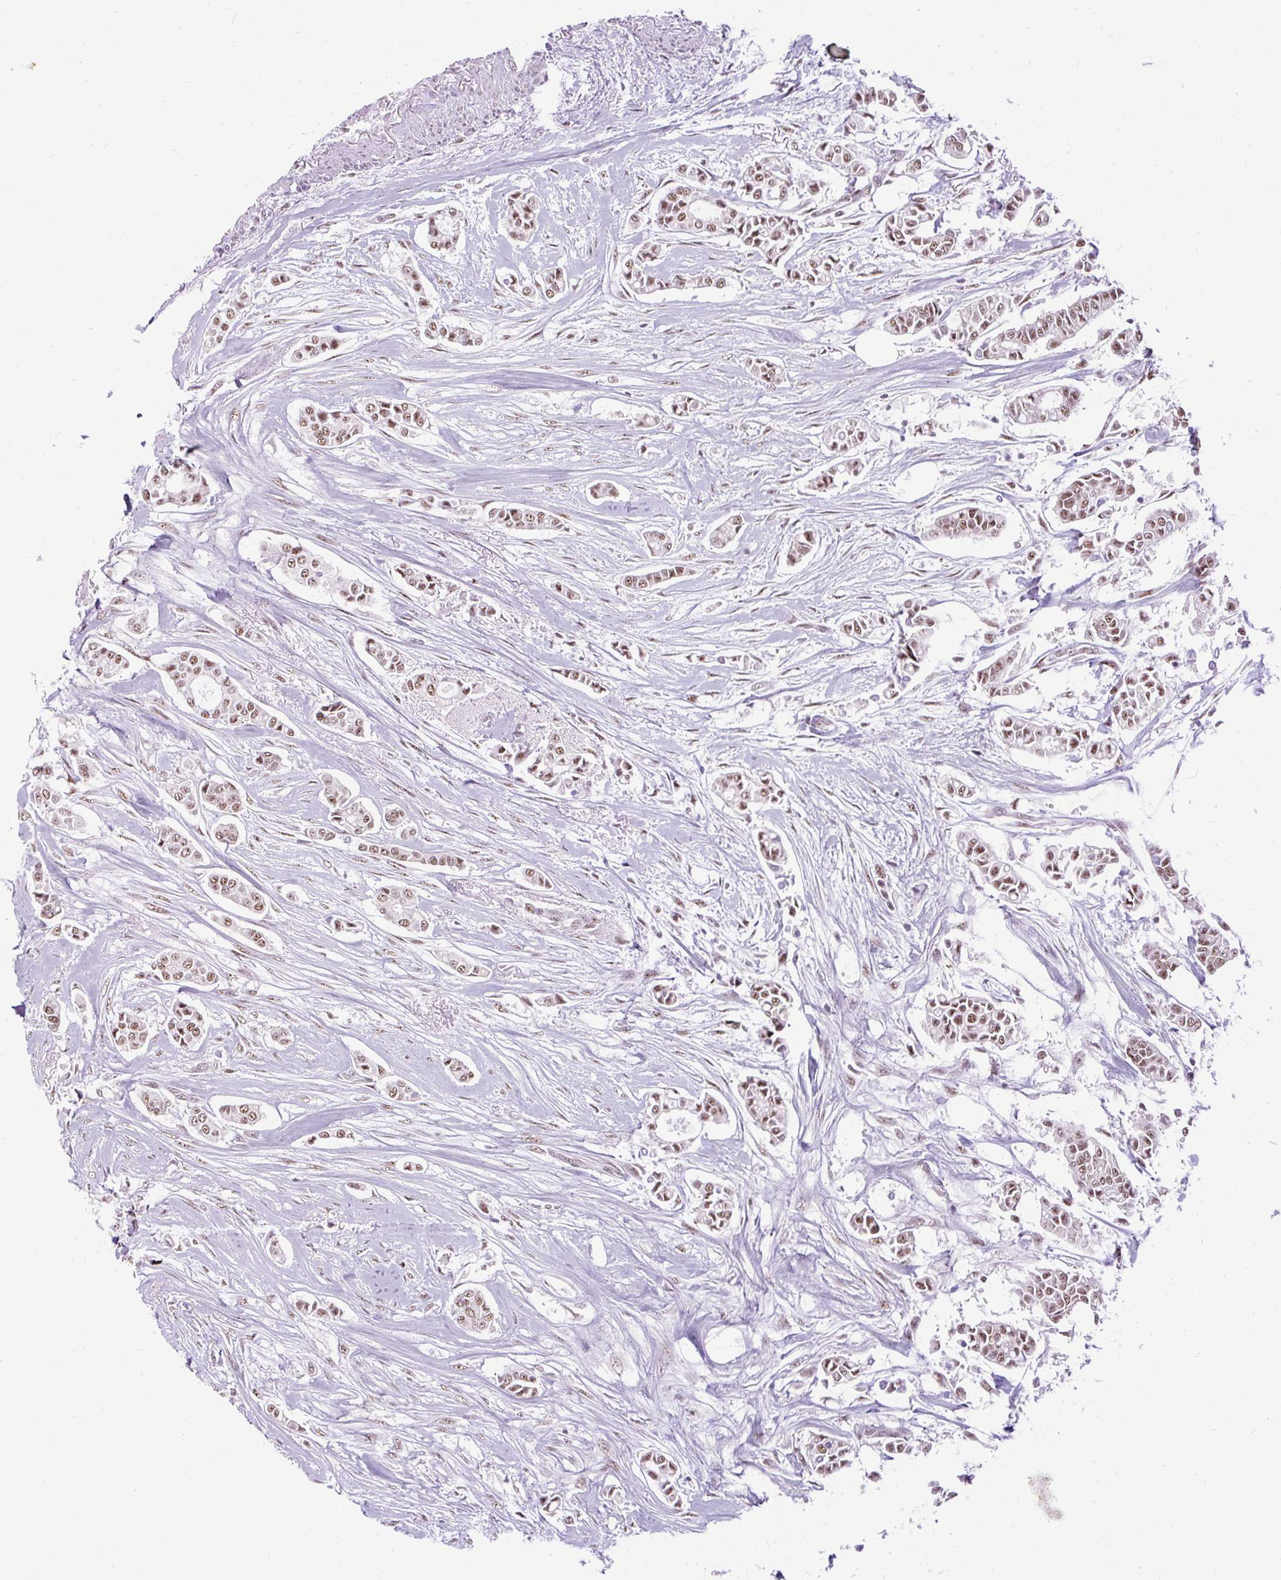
{"staining": {"intensity": "moderate", "quantity": ">75%", "location": "nuclear"}, "tissue": "breast cancer", "cell_type": "Tumor cells", "image_type": "cancer", "snomed": [{"axis": "morphology", "description": "Duct carcinoma"}, {"axis": "topography", "description": "Breast"}], "caption": "Immunohistochemical staining of human breast cancer (invasive ductal carcinoma) displays medium levels of moderate nuclear protein expression in approximately >75% of tumor cells.", "gene": "SMC5", "patient": {"sex": "female", "age": 84}}